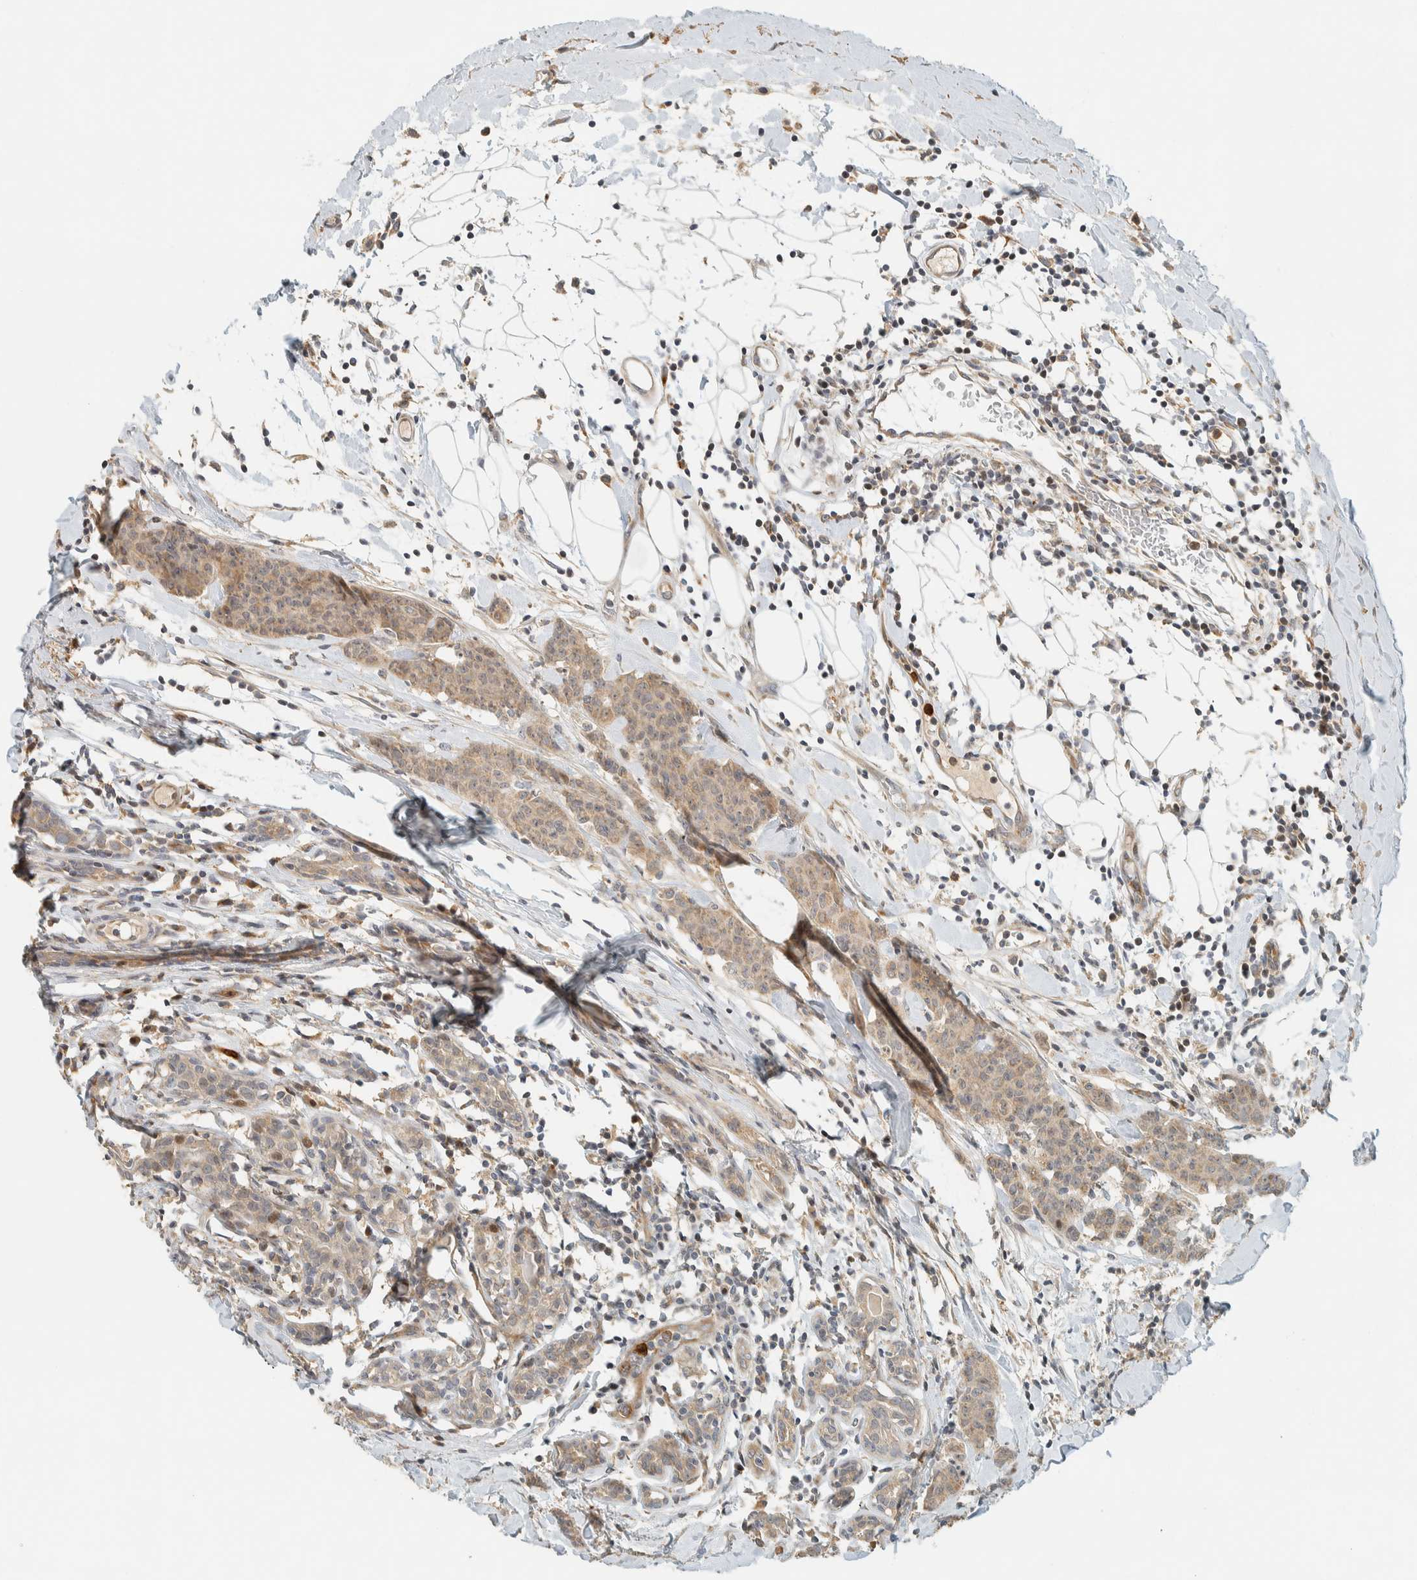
{"staining": {"intensity": "weak", "quantity": ">75%", "location": "cytoplasmic/membranous"}, "tissue": "breast cancer", "cell_type": "Tumor cells", "image_type": "cancer", "snomed": [{"axis": "morphology", "description": "Normal tissue, NOS"}, {"axis": "morphology", "description": "Duct carcinoma"}, {"axis": "topography", "description": "Breast"}], "caption": "This is an image of immunohistochemistry (IHC) staining of breast intraductal carcinoma, which shows weak staining in the cytoplasmic/membranous of tumor cells.", "gene": "CCDC171", "patient": {"sex": "female", "age": 40}}